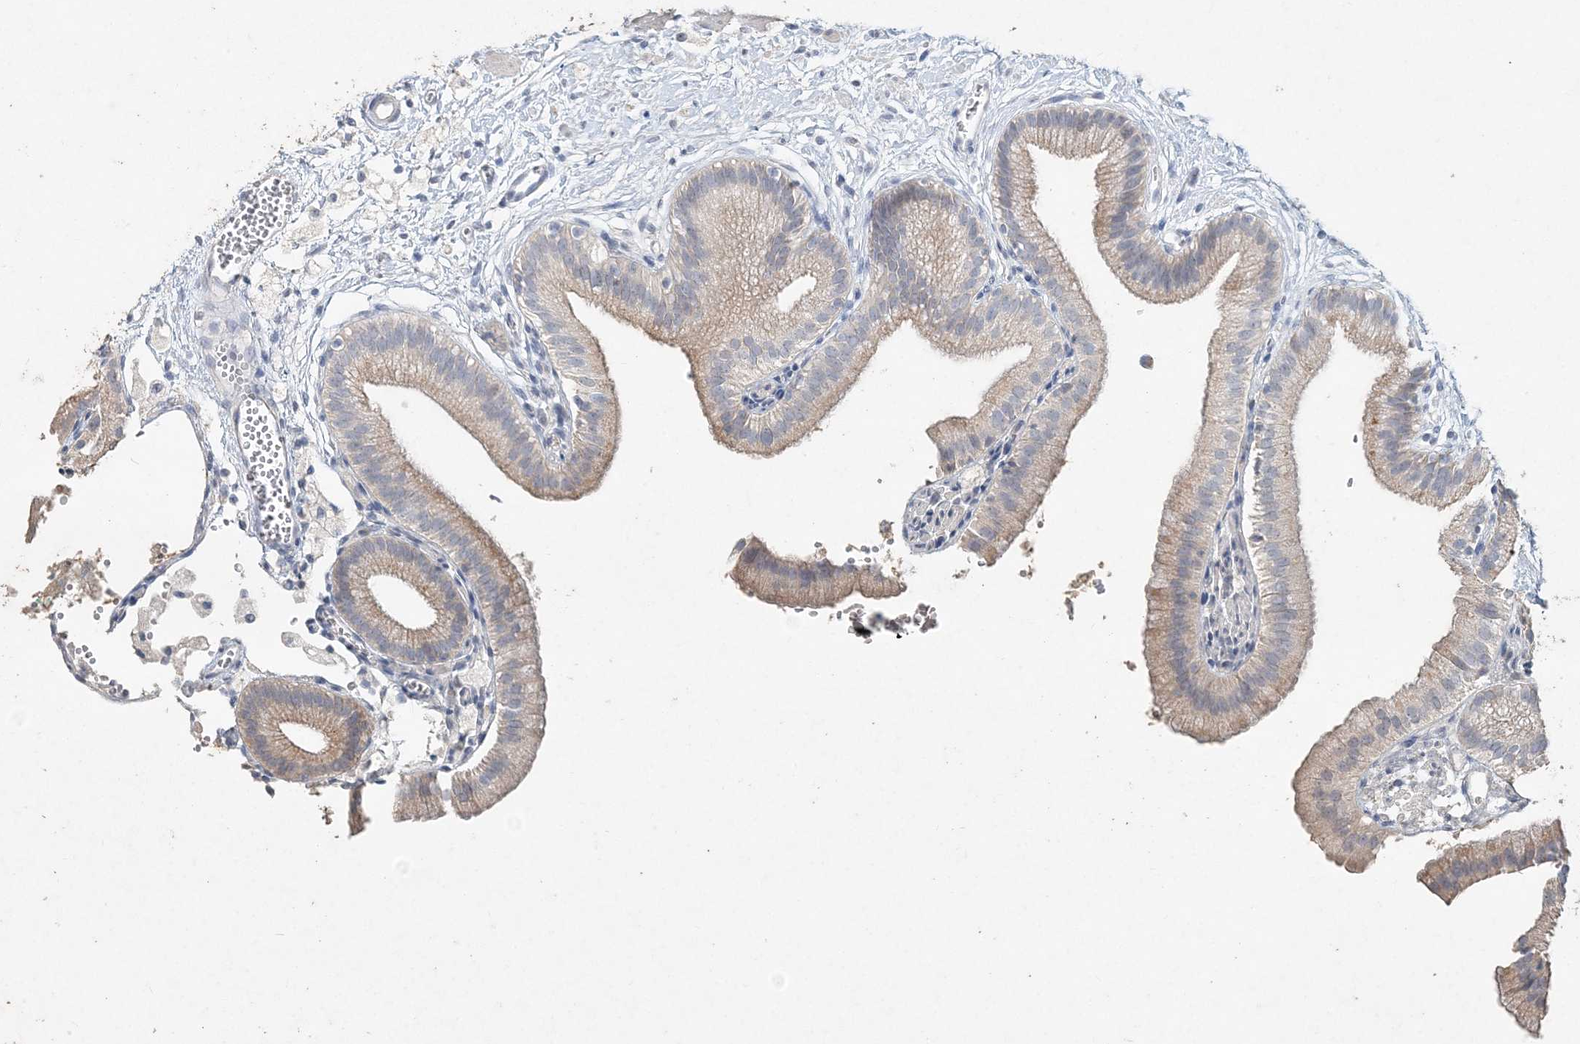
{"staining": {"intensity": "weak", "quantity": ">75%", "location": "cytoplasmic/membranous"}, "tissue": "gallbladder", "cell_type": "Glandular cells", "image_type": "normal", "snomed": [{"axis": "morphology", "description": "Normal tissue, NOS"}, {"axis": "topography", "description": "Gallbladder"}], "caption": "IHC of benign gallbladder exhibits low levels of weak cytoplasmic/membranous staining in approximately >75% of glandular cells. (Stains: DAB in brown, nuclei in blue, Microscopy: brightfield microscopy at high magnification).", "gene": "DNAH5", "patient": {"sex": "male", "age": 55}}